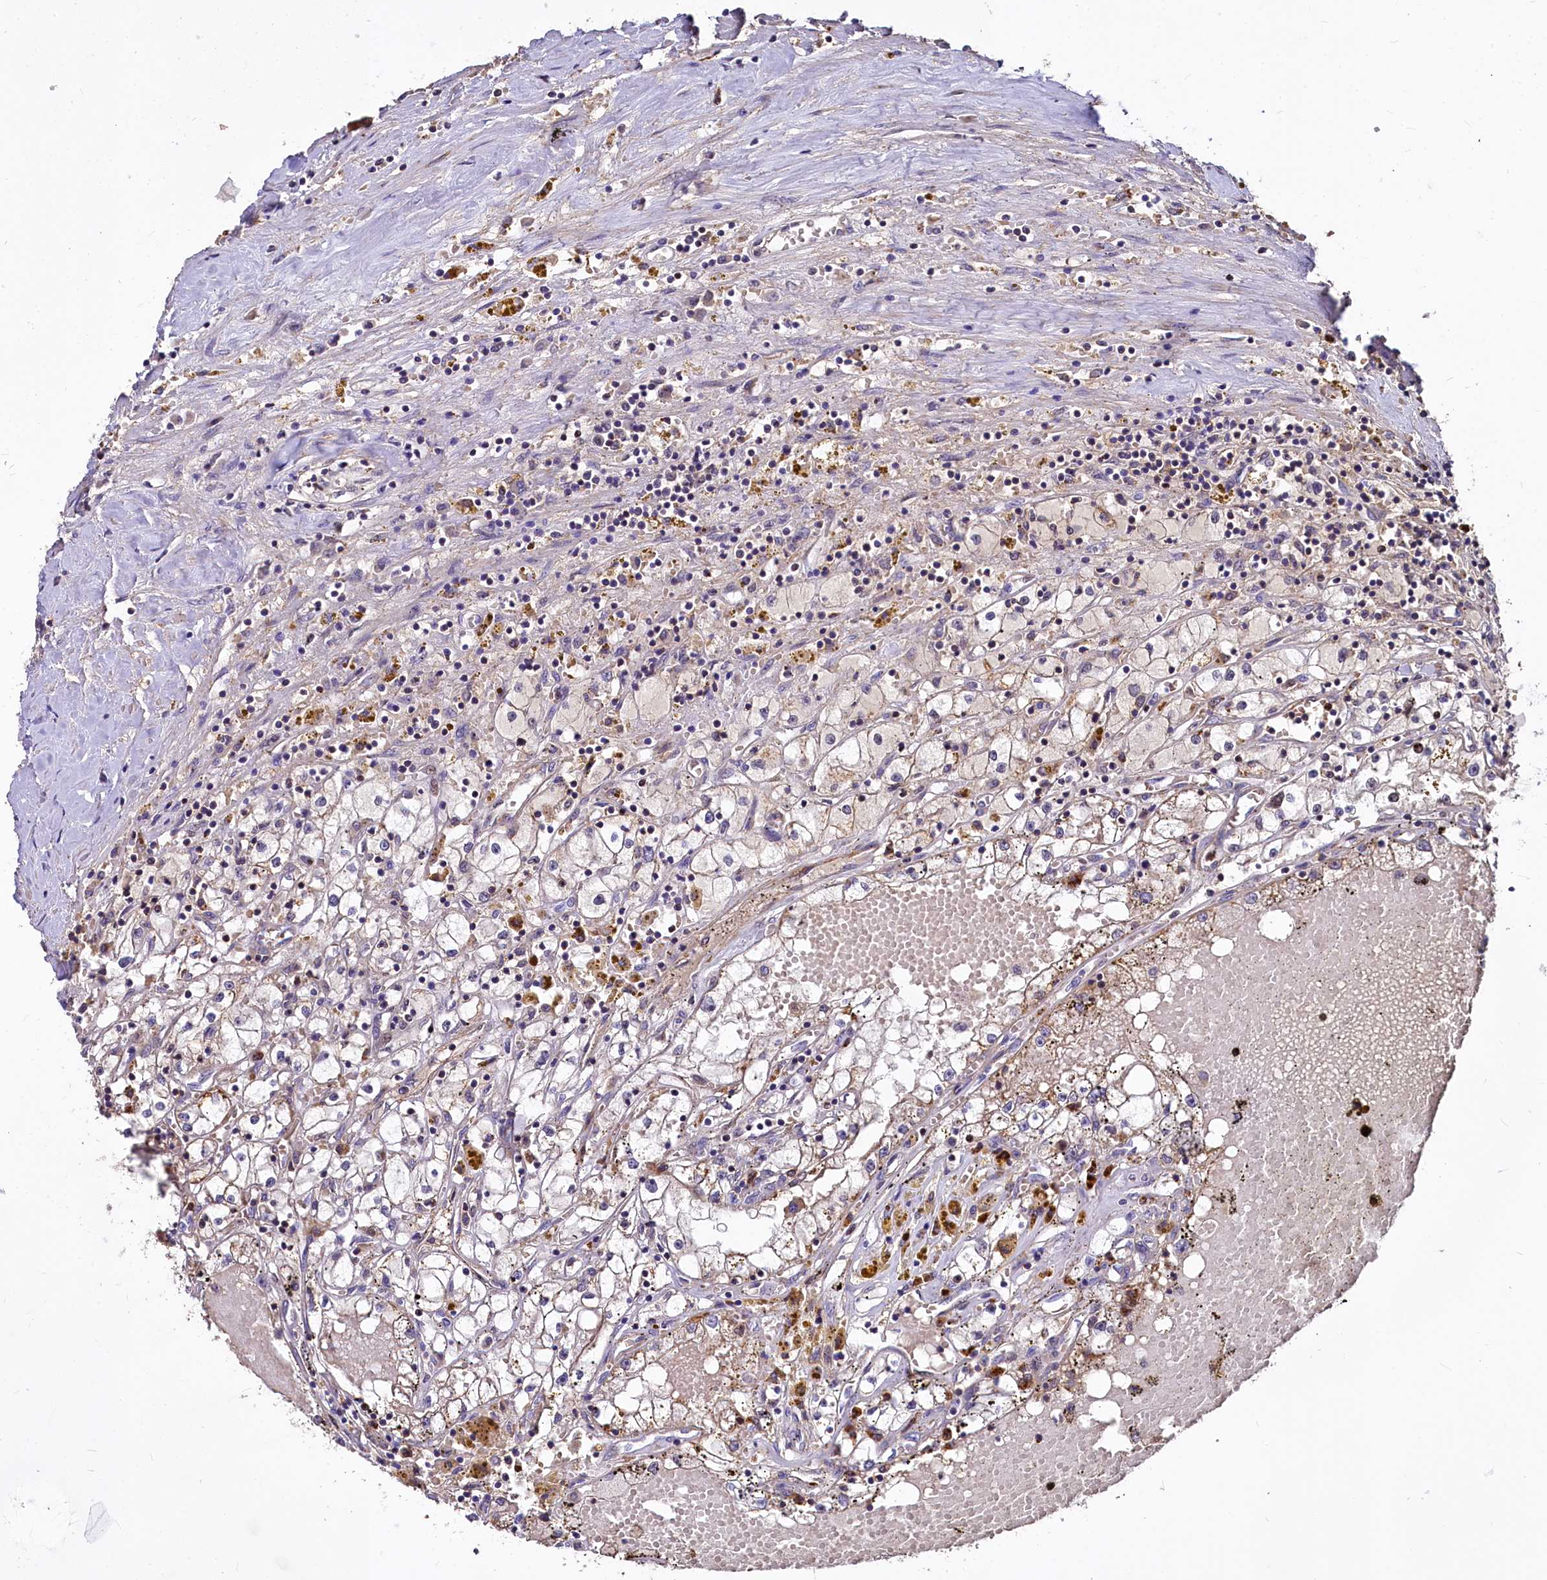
{"staining": {"intensity": "moderate", "quantity": "<25%", "location": "cytoplasmic/membranous"}, "tissue": "renal cancer", "cell_type": "Tumor cells", "image_type": "cancer", "snomed": [{"axis": "morphology", "description": "Adenocarcinoma, NOS"}, {"axis": "topography", "description": "Kidney"}], "caption": "Tumor cells reveal low levels of moderate cytoplasmic/membranous positivity in approximately <25% of cells in adenocarcinoma (renal). The protein of interest is shown in brown color, while the nuclei are stained blue.", "gene": "ATG101", "patient": {"sex": "male", "age": 56}}